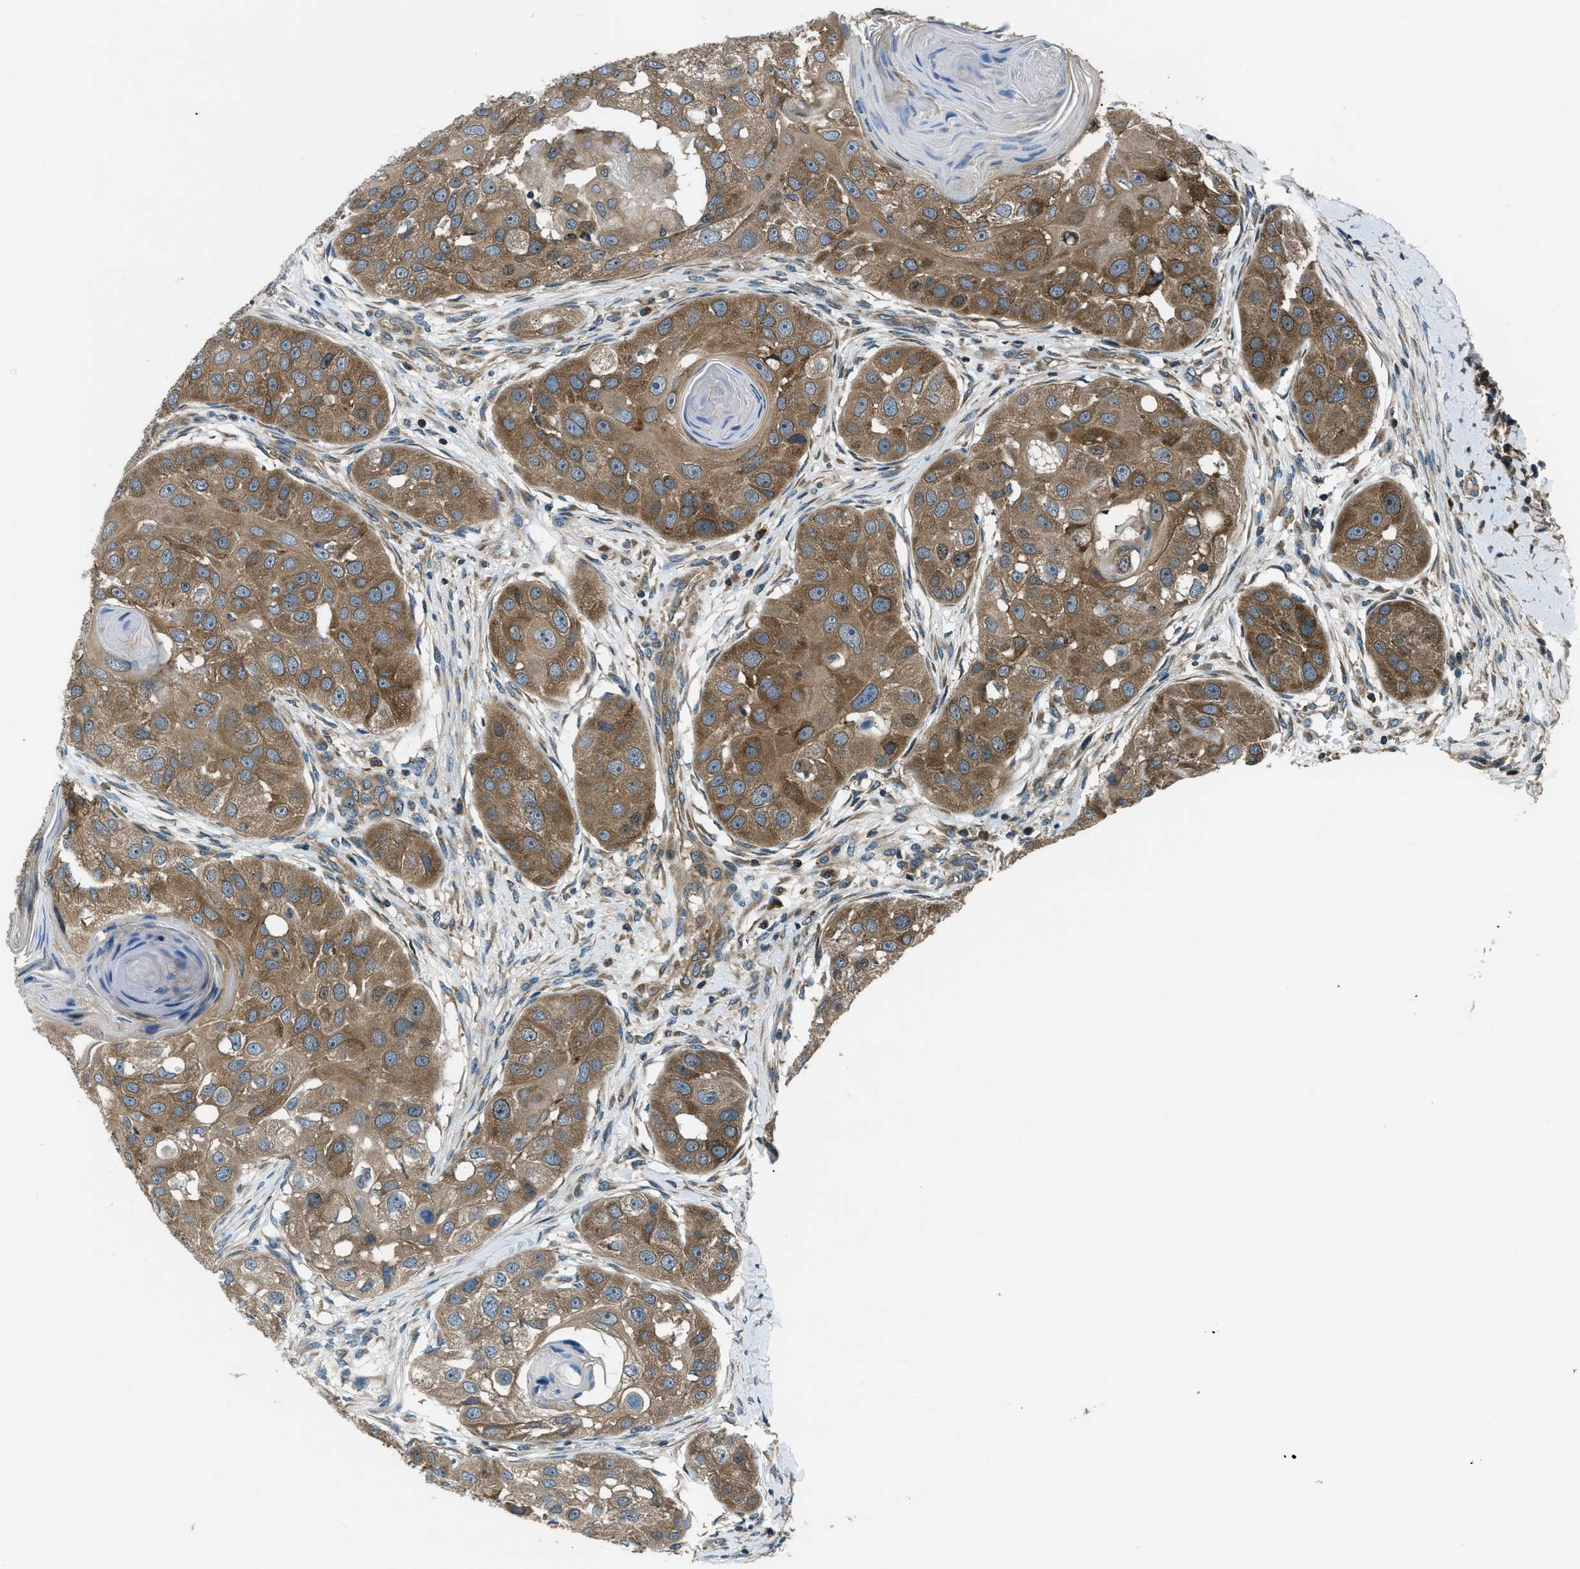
{"staining": {"intensity": "moderate", "quantity": ">75%", "location": "cytoplasmic/membranous"}, "tissue": "head and neck cancer", "cell_type": "Tumor cells", "image_type": "cancer", "snomed": [{"axis": "morphology", "description": "Normal tissue, NOS"}, {"axis": "morphology", "description": "Squamous cell carcinoma, NOS"}, {"axis": "topography", "description": "Skeletal muscle"}, {"axis": "topography", "description": "Head-Neck"}], "caption": "IHC (DAB (3,3'-diaminobenzidine)) staining of human head and neck cancer exhibits moderate cytoplasmic/membranous protein expression in about >75% of tumor cells. The protein of interest is shown in brown color, while the nuclei are stained blue.", "gene": "ARFGAP2", "patient": {"sex": "male", "age": 51}}